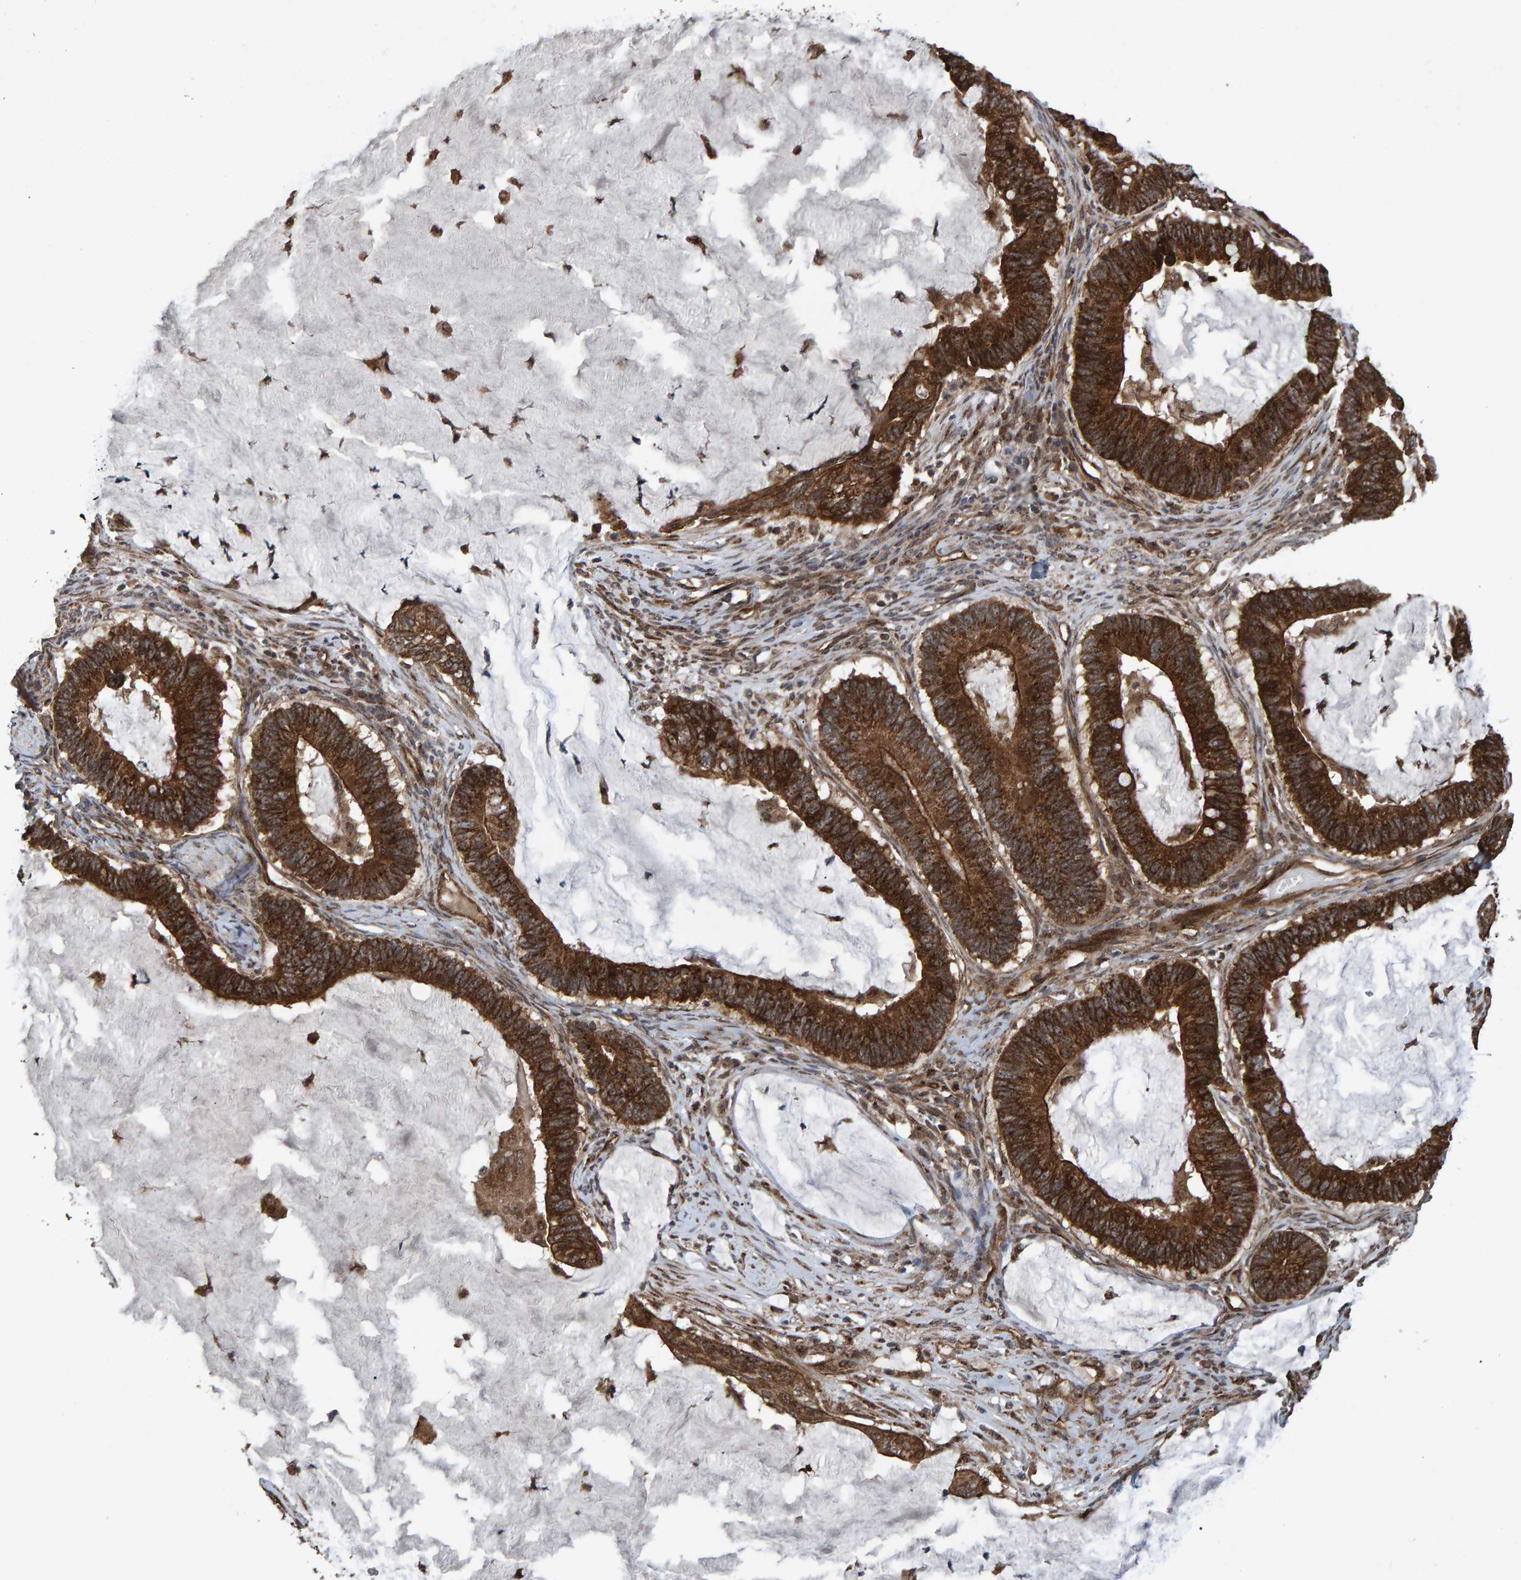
{"staining": {"intensity": "strong", "quantity": ">75%", "location": "cytoplasmic/membranous"}, "tissue": "ovarian cancer", "cell_type": "Tumor cells", "image_type": "cancer", "snomed": [{"axis": "morphology", "description": "Cystadenocarcinoma, mucinous, NOS"}, {"axis": "topography", "description": "Ovary"}], "caption": "Ovarian cancer tissue reveals strong cytoplasmic/membranous positivity in approximately >75% of tumor cells", "gene": "TRIM68", "patient": {"sex": "female", "age": 61}}